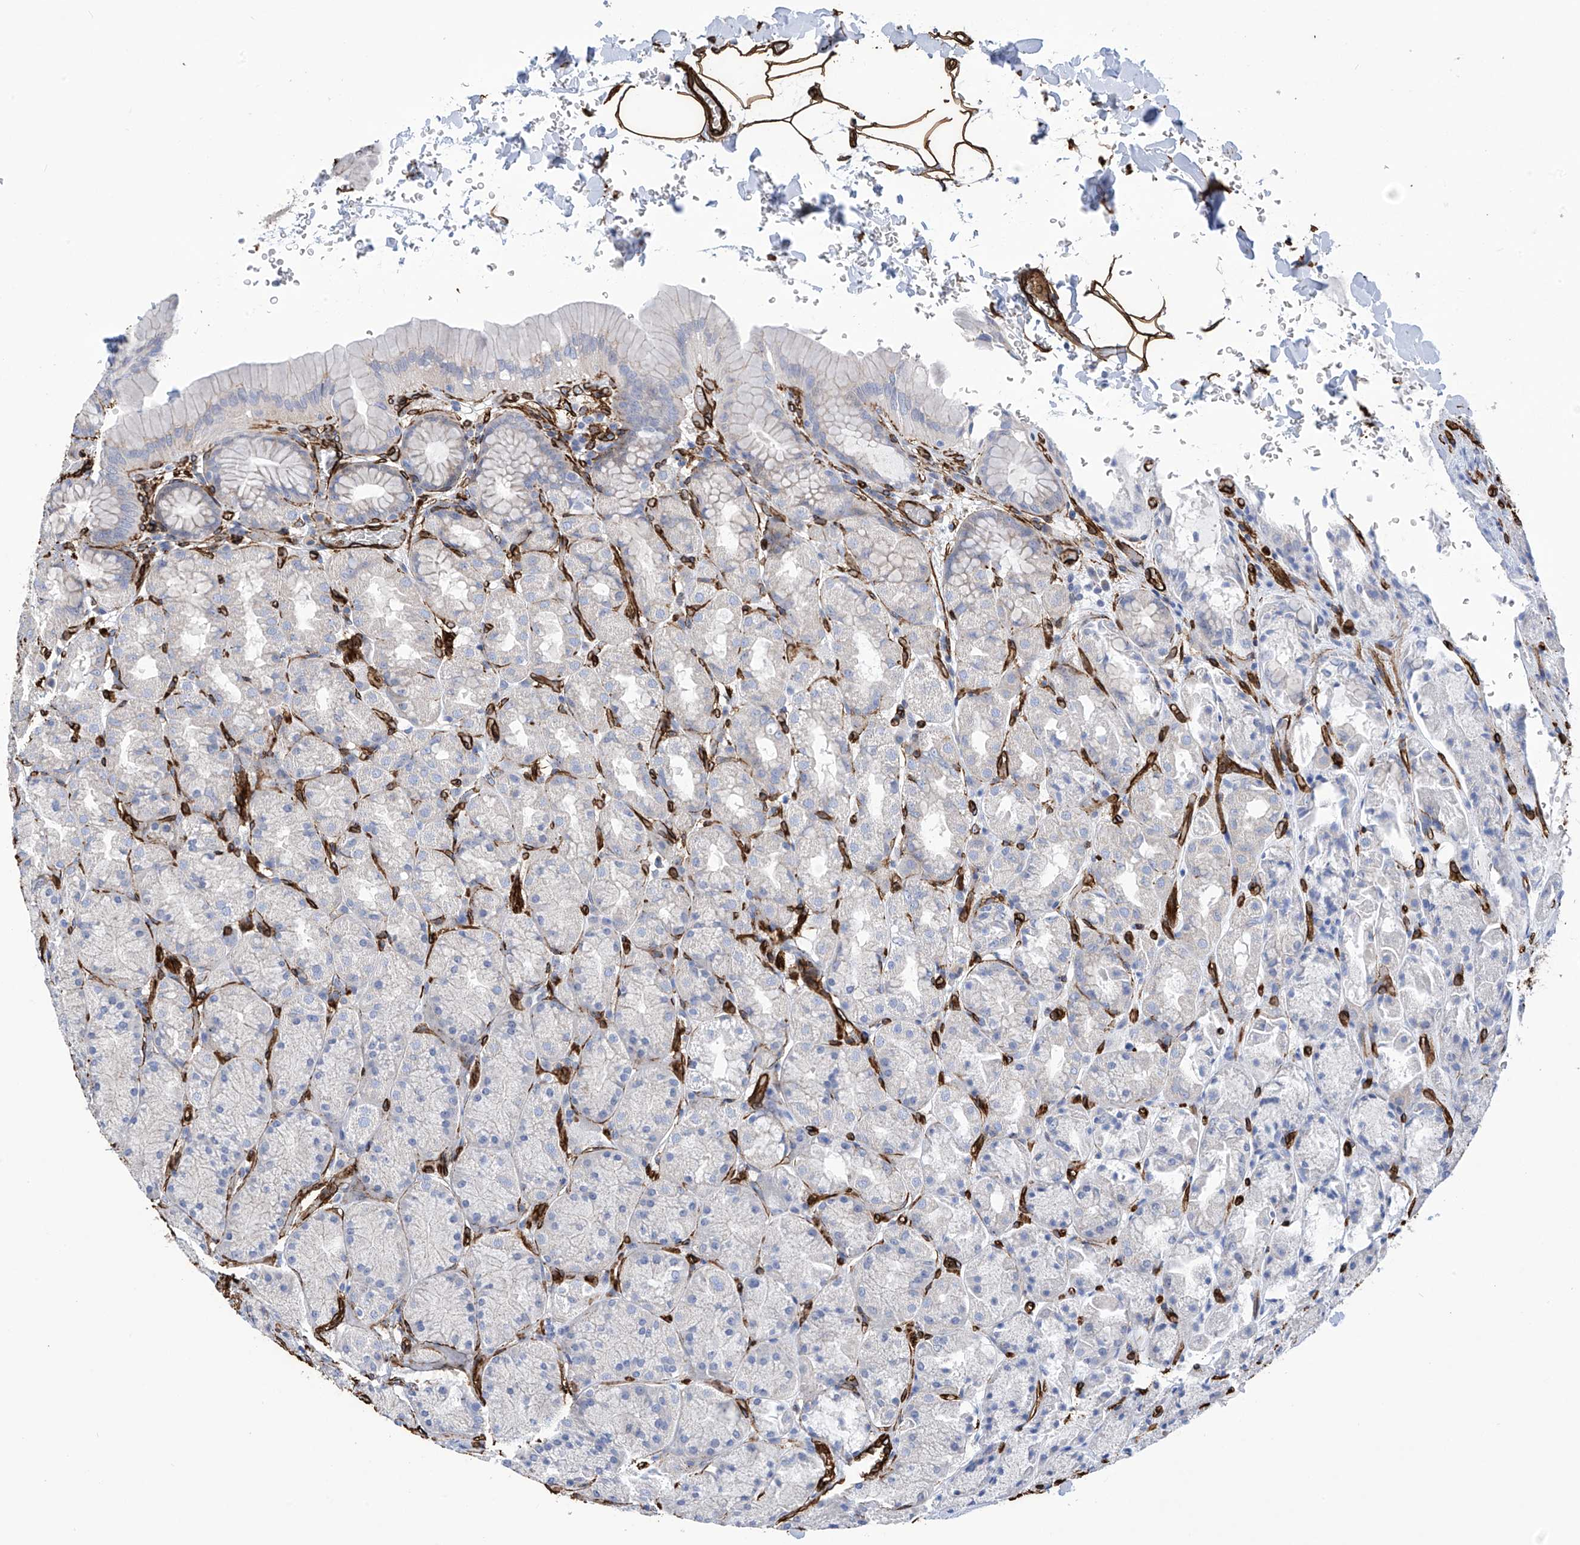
{"staining": {"intensity": "negative", "quantity": "none", "location": "none"}, "tissue": "stomach", "cell_type": "Glandular cells", "image_type": "normal", "snomed": [{"axis": "morphology", "description": "Normal tissue, NOS"}, {"axis": "topography", "description": "Stomach"}], "caption": "High magnification brightfield microscopy of unremarkable stomach stained with DAB (3,3'-diaminobenzidine) (brown) and counterstained with hematoxylin (blue): glandular cells show no significant staining. (DAB immunohistochemistry with hematoxylin counter stain).", "gene": "UBTD1", "patient": {"sex": "male", "age": 42}}